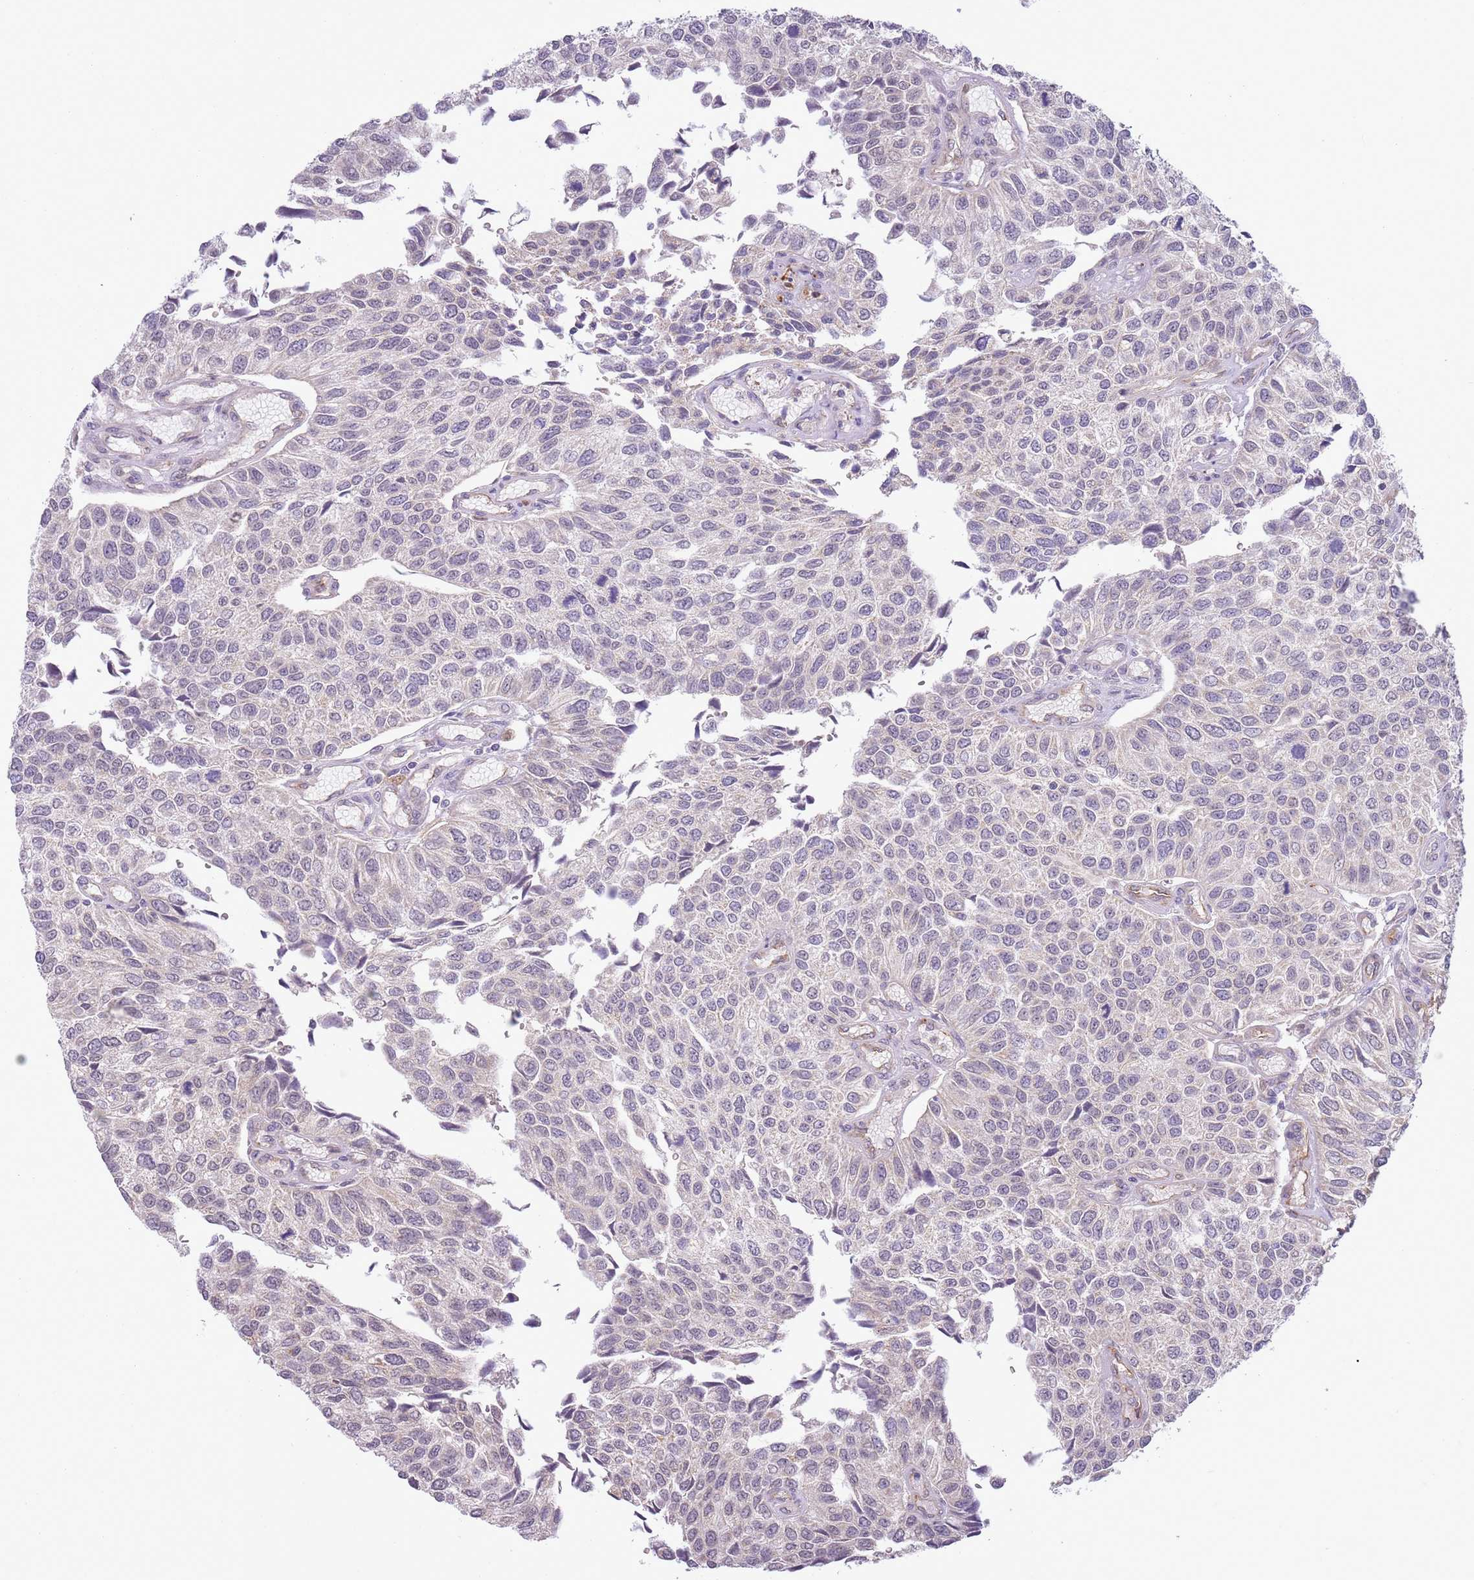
{"staining": {"intensity": "negative", "quantity": "none", "location": "none"}, "tissue": "urothelial cancer", "cell_type": "Tumor cells", "image_type": "cancer", "snomed": [{"axis": "morphology", "description": "Urothelial carcinoma, NOS"}, {"axis": "topography", "description": "Urinary bladder"}], "caption": "An immunohistochemistry (IHC) micrograph of transitional cell carcinoma is shown. There is no staining in tumor cells of transitional cell carcinoma.", "gene": "SKOR2", "patient": {"sex": "male", "age": 55}}